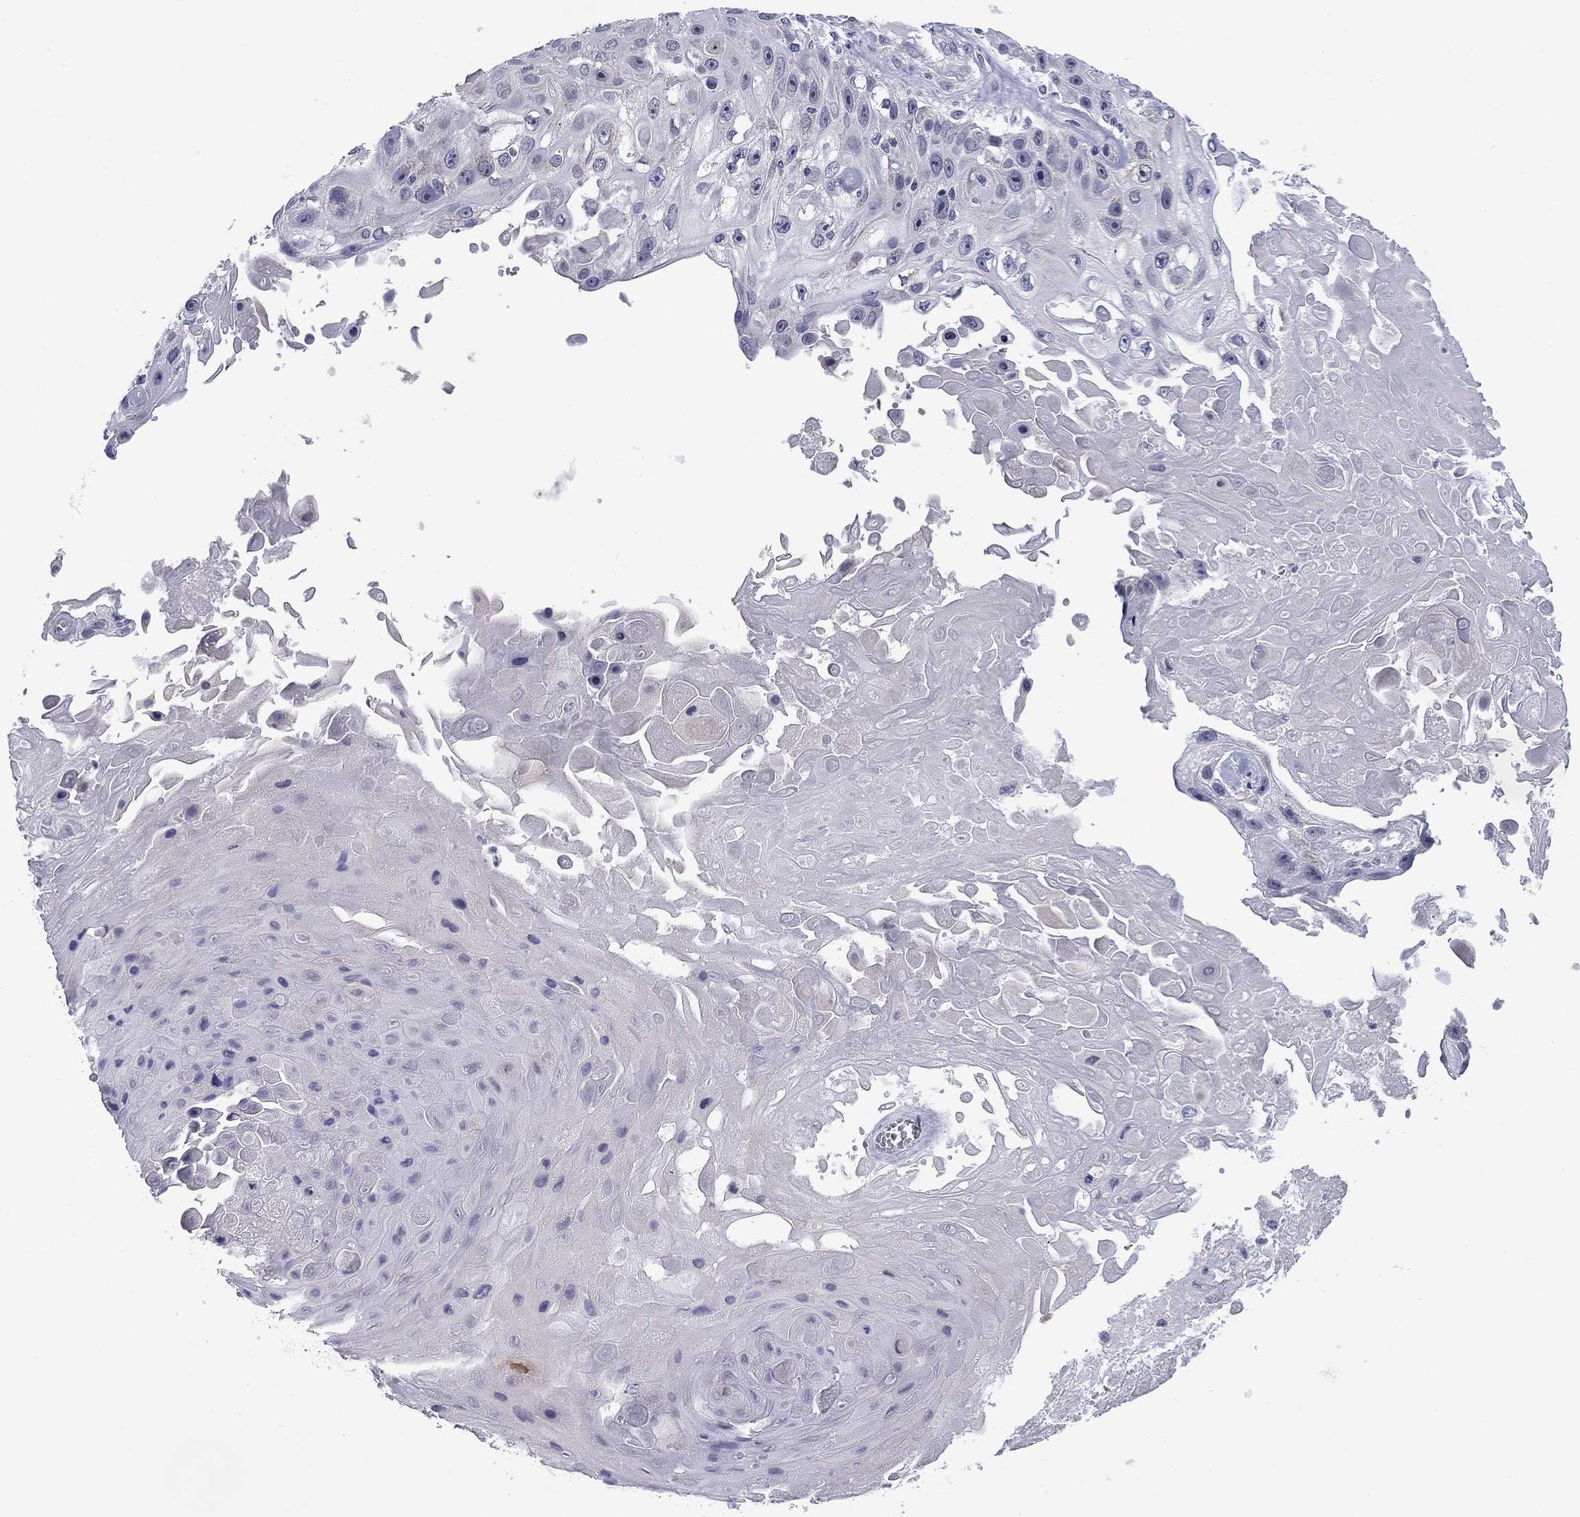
{"staining": {"intensity": "negative", "quantity": "none", "location": "none"}, "tissue": "skin cancer", "cell_type": "Tumor cells", "image_type": "cancer", "snomed": [{"axis": "morphology", "description": "Squamous cell carcinoma, NOS"}, {"axis": "topography", "description": "Skin"}], "caption": "Tumor cells show no significant expression in squamous cell carcinoma (skin). (DAB immunohistochemistry (IHC), high magnification).", "gene": "PRPH", "patient": {"sex": "male", "age": 82}}